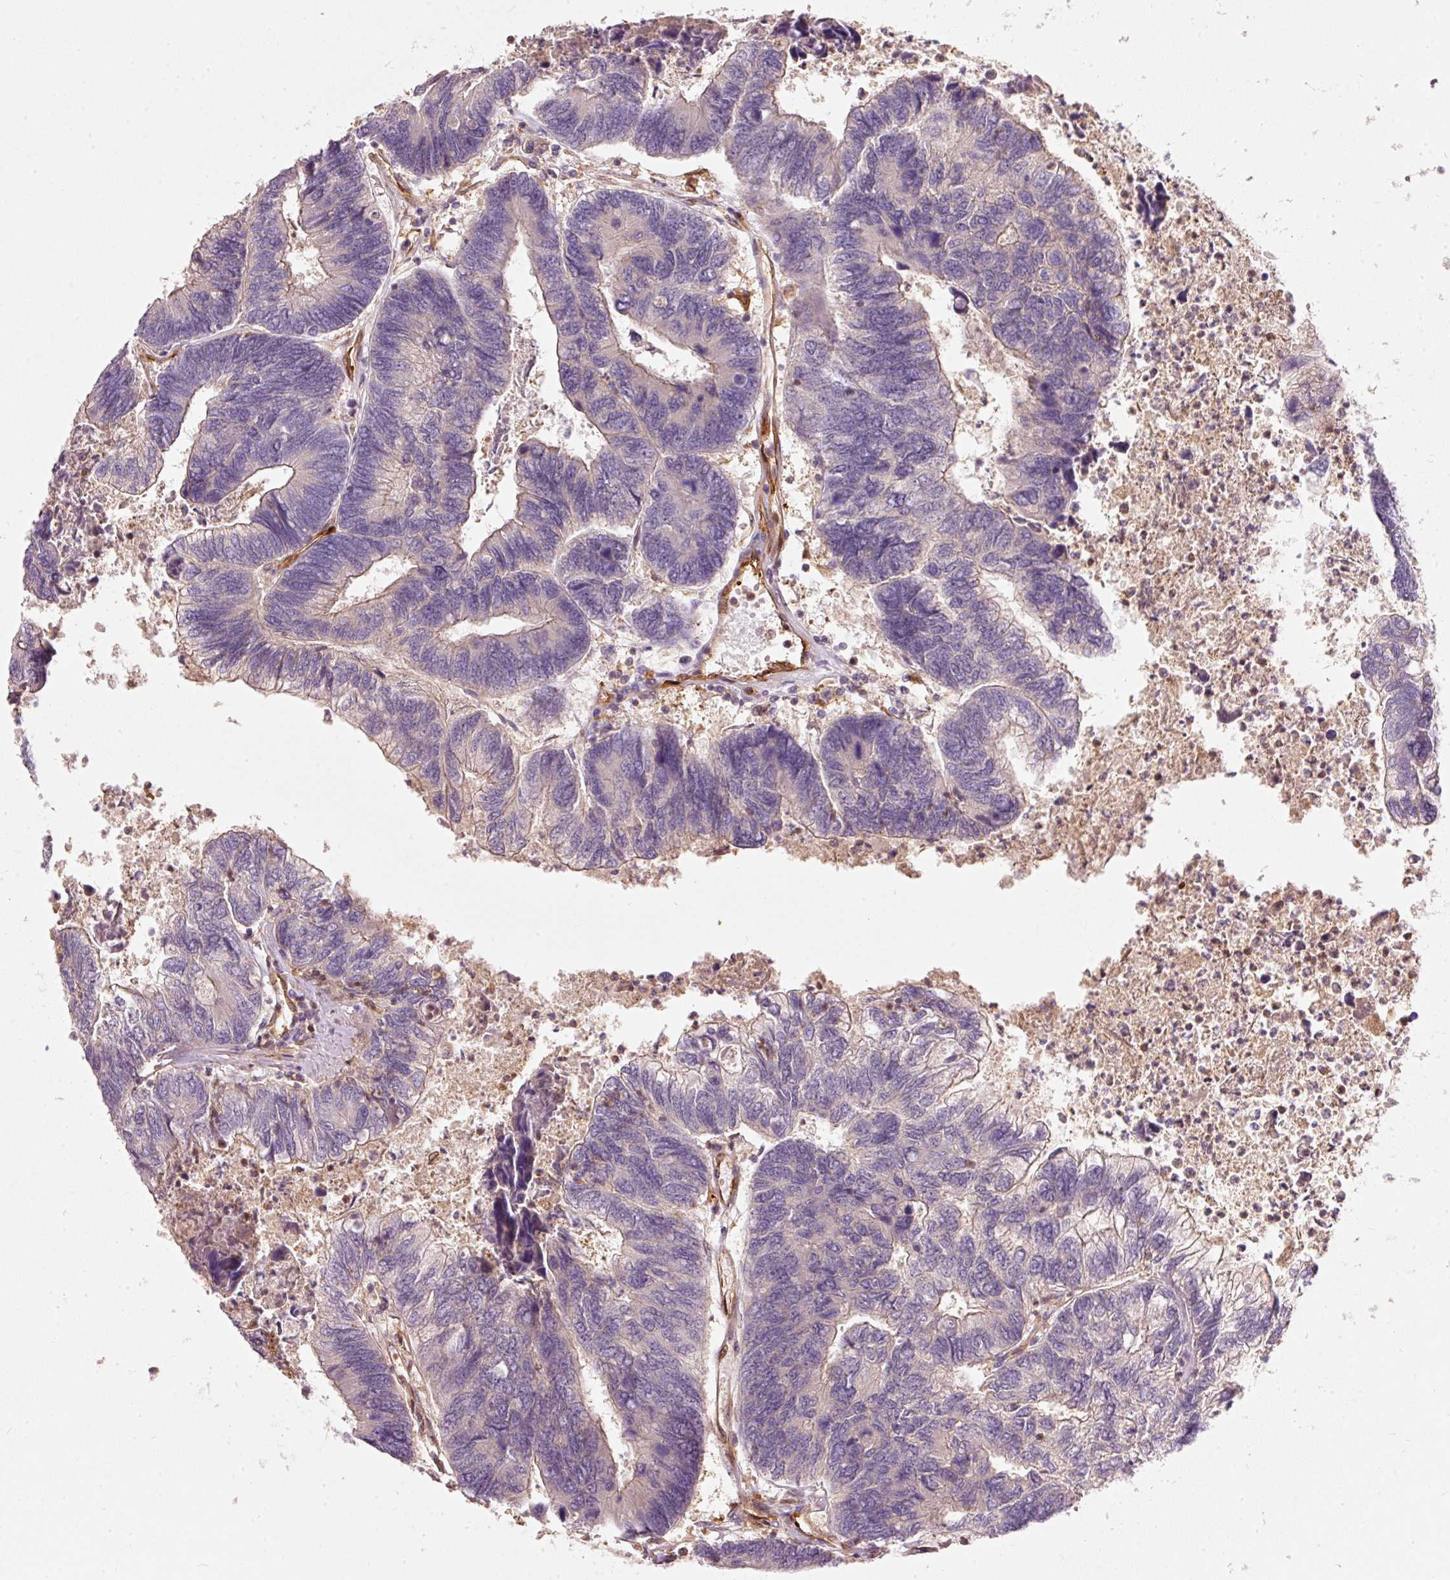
{"staining": {"intensity": "negative", "quantity": "none", "location": "none"}, "tissue": "colorectal cancer", "cell_type": "Tumor cells", "image_type": "cancer", "snomed": [{"axis": "morphology", "description": "Adenocarcinoma, NOS"}, {"axis": "topography", "description": "Colon"}], "caption": "A photomicrograph of human colorectal adenocarcinoma is negative for staining in tumor cells.", "gene": "IQGAP2", "patient": {"sex": "female", "age": 67}}